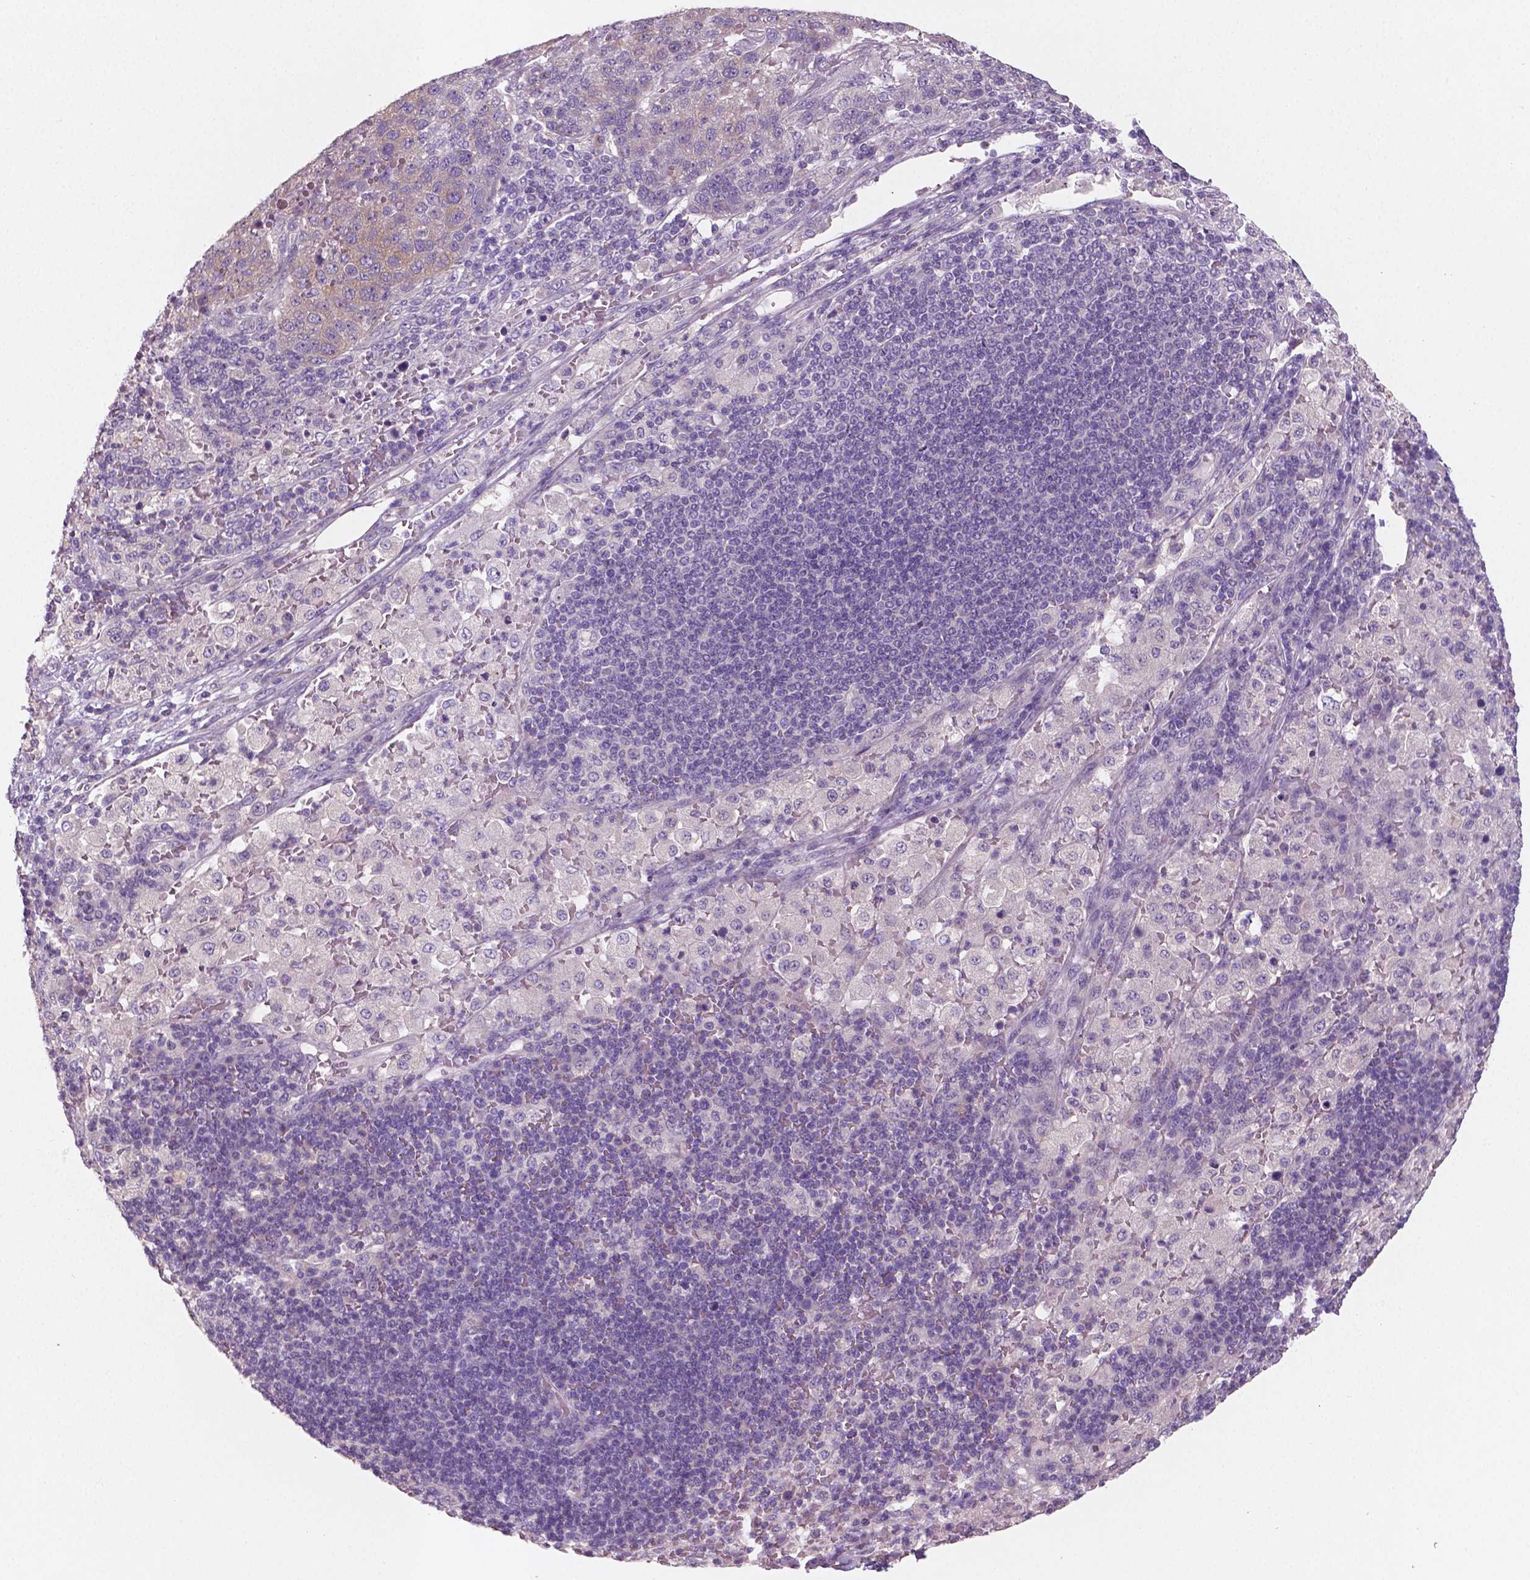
{"staining": {"intensity": "negative", "quantity": "none", "location": "none"}, "tissue": "pancreatic cancer", "cell_type": "Tumor cells", "image_type": "cancer", "snomed": [{"axis": "morphology", "description": "Adenocarcinoma, NOS"}, {"axis": "topography", "description": "Pancreas"}], "caption": "Tumor cells are negative for brown protein staining in pancreatic cancer.", "gene": "LSM14B", "patient": {"sex": "female", "age": 61}}